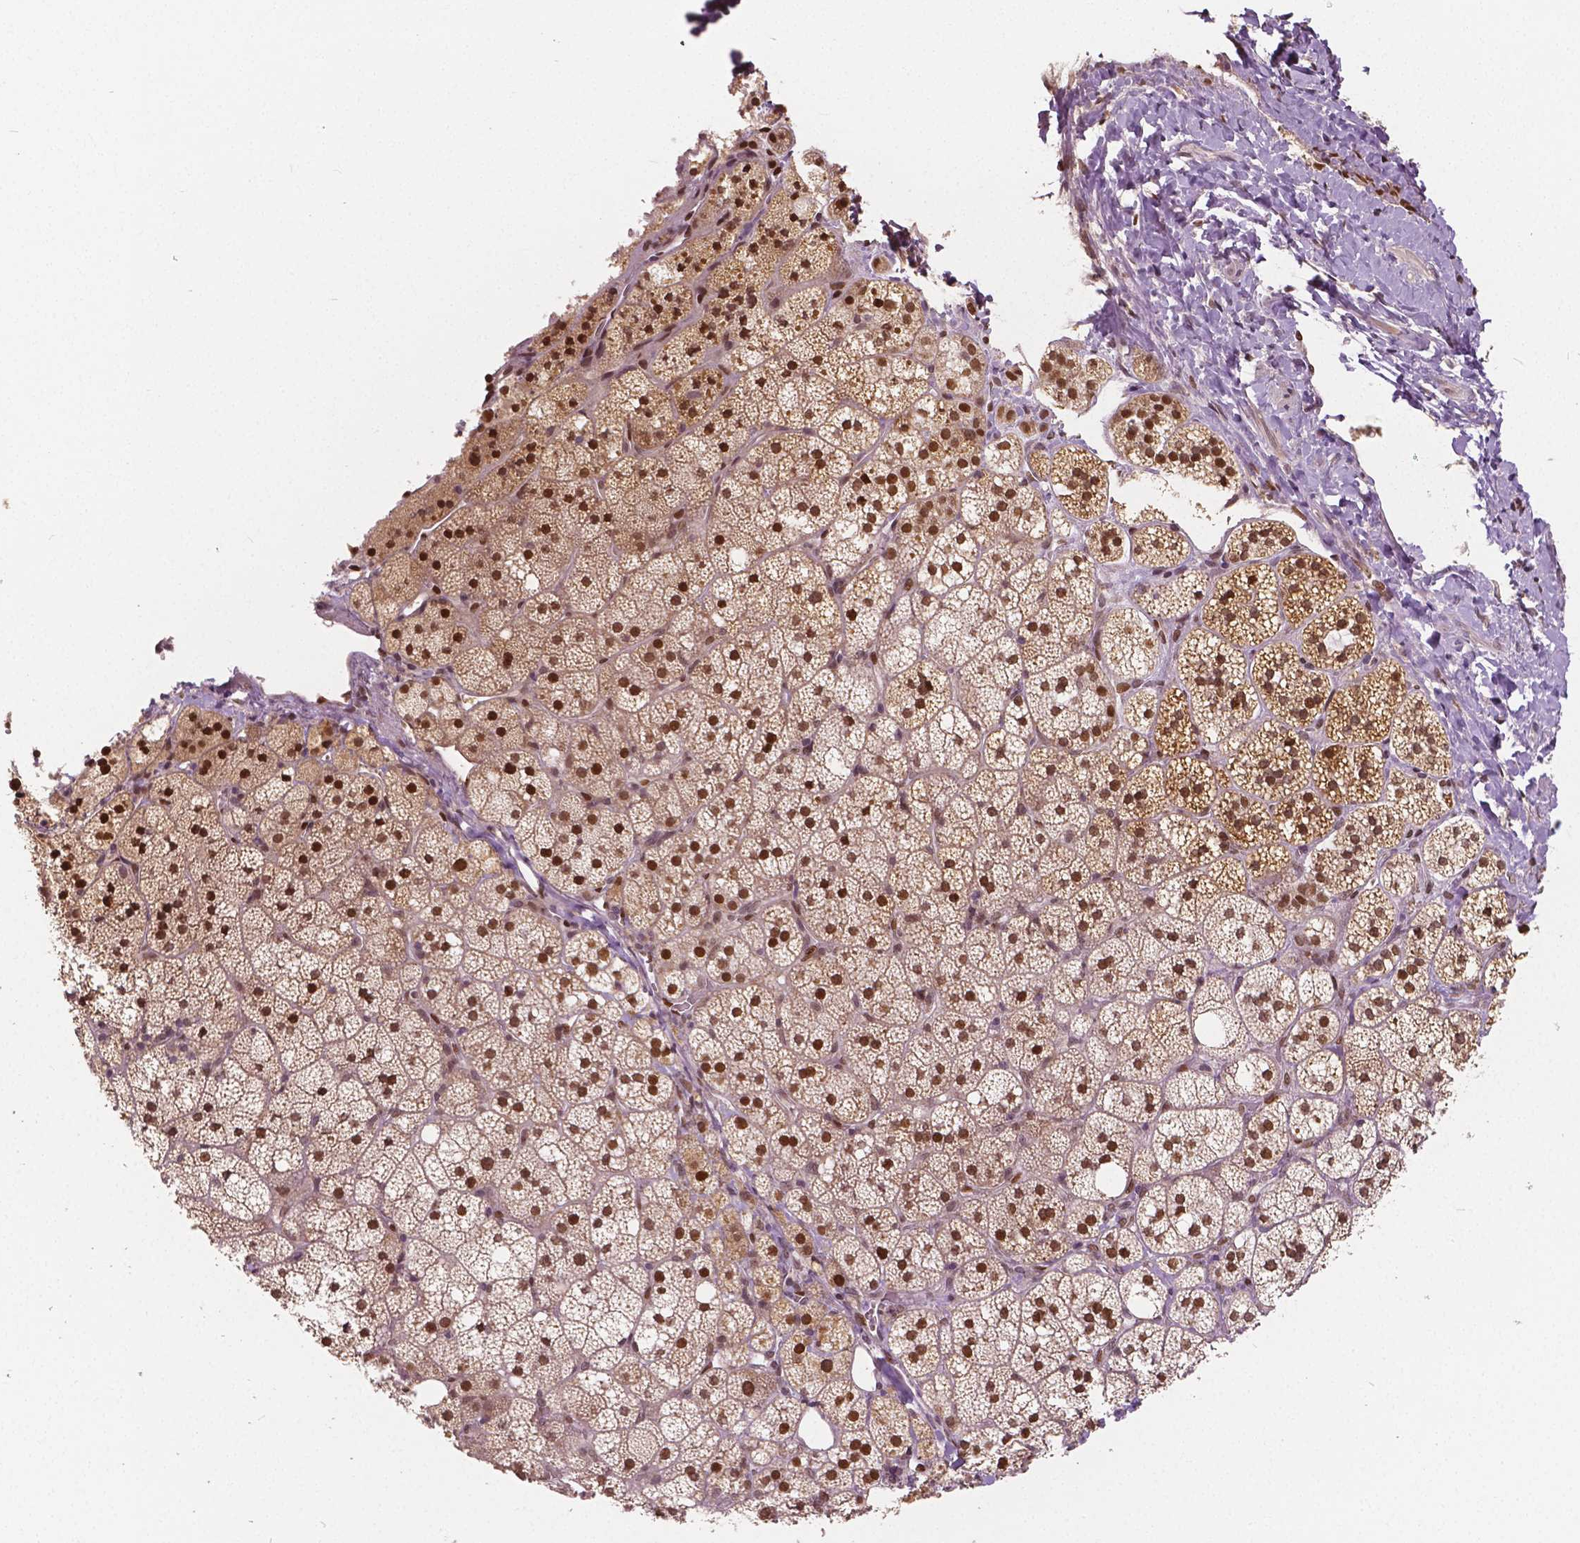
{"staining": {"intensity": "moderate", "quantity": ">75%", "location": "cytoplasmic/membranous,nuclear"}, "tissue": "adrenal gland", "cell_type": "Glandular cells", "image_type": "normal", "snomed": [{"axis": "morphology", "description": "Normal tissue, NOS"}, {"axis": "topography", "description": "Adrenal gland"}], "caption": "Immunohistochemical staining of unremarkable adrenal gland exhibits medium levels of moderate cytoplasmic/membranous,nuclear expression in approximately >75% of glandular cells.", "gene": "HMBOX1", "patient": {"sex": "male", "age": 53}}